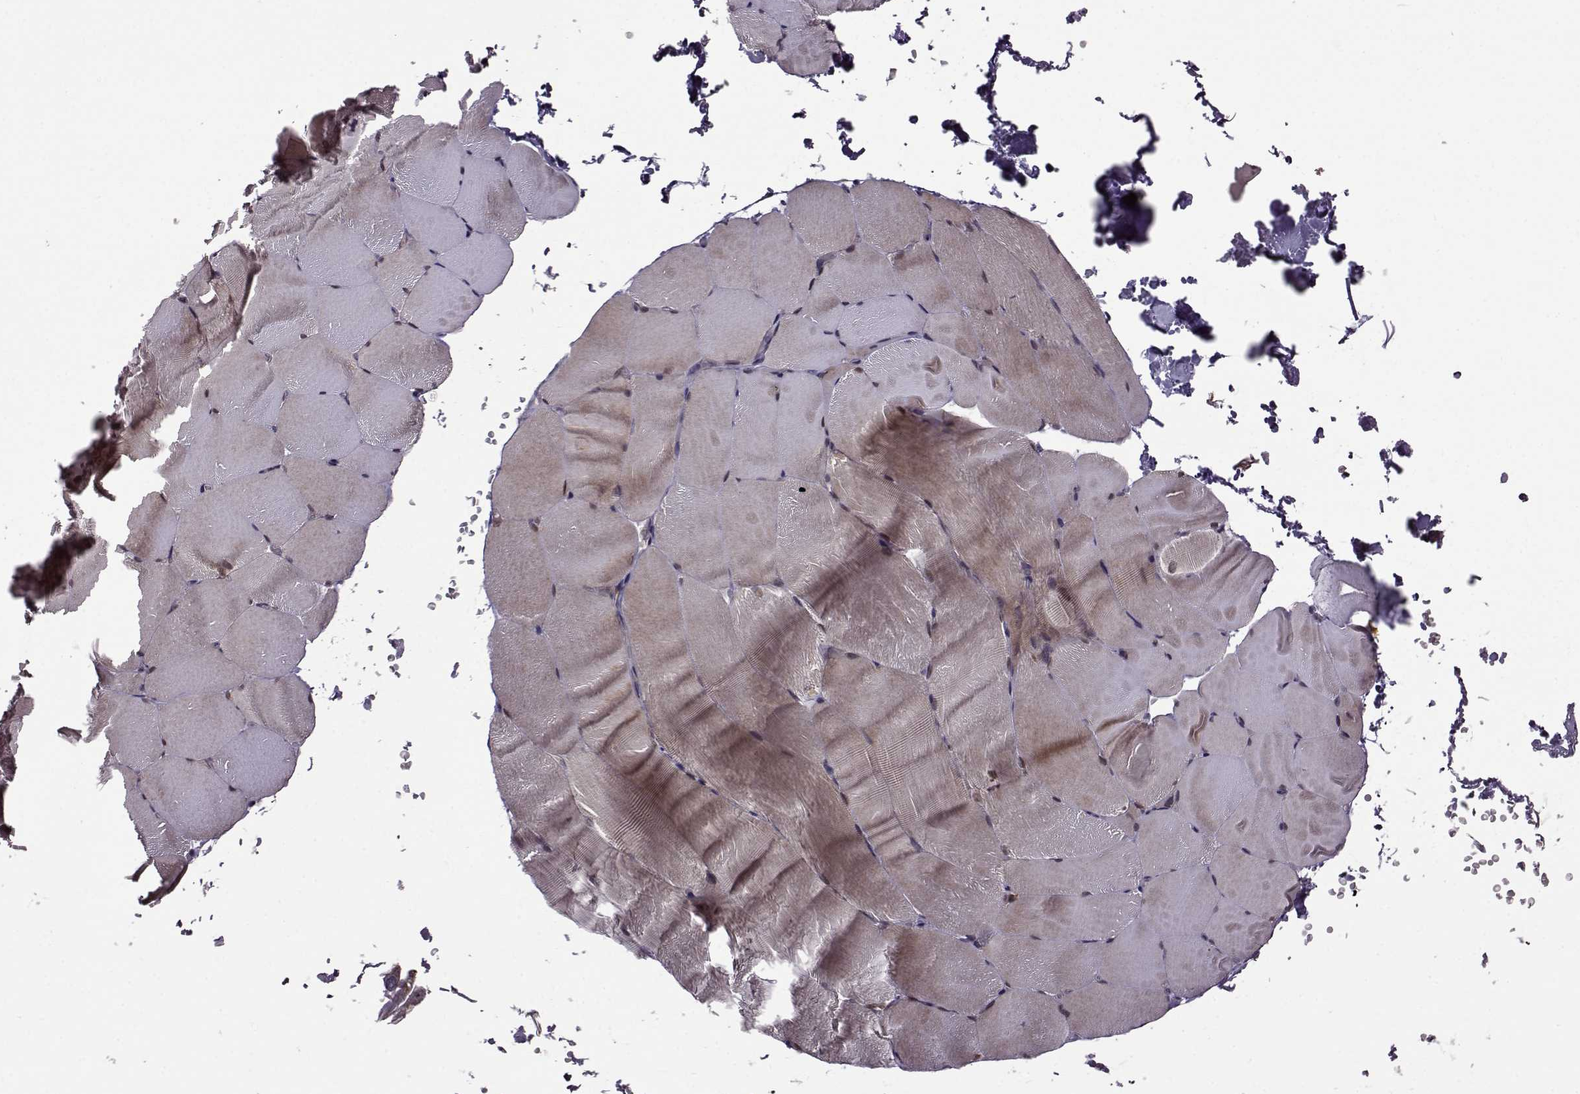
{"staining": {"intensity": "weak", "quantity": "25%-75%", "location": "cytoplasmic/membranous,nuclear"}, "tissue": "skeletal muscle", "cell_type": "Myocytes", "image_type": "normal", "snomed": [{"axis": "morphology", "description": "Normal tissue, NOS"}, {"axis": "topography", "description": "Skeletal muscle"}], "caption": "An immunohistochemistry micrograph of benign tissue is shown. Protein staining in brown labels weak cytoplasmic/membranous,nuclear positivity in skeletal muscle within myocytes.", "gene": "URI1", "patient": {"sex": "female", "age": 37}}